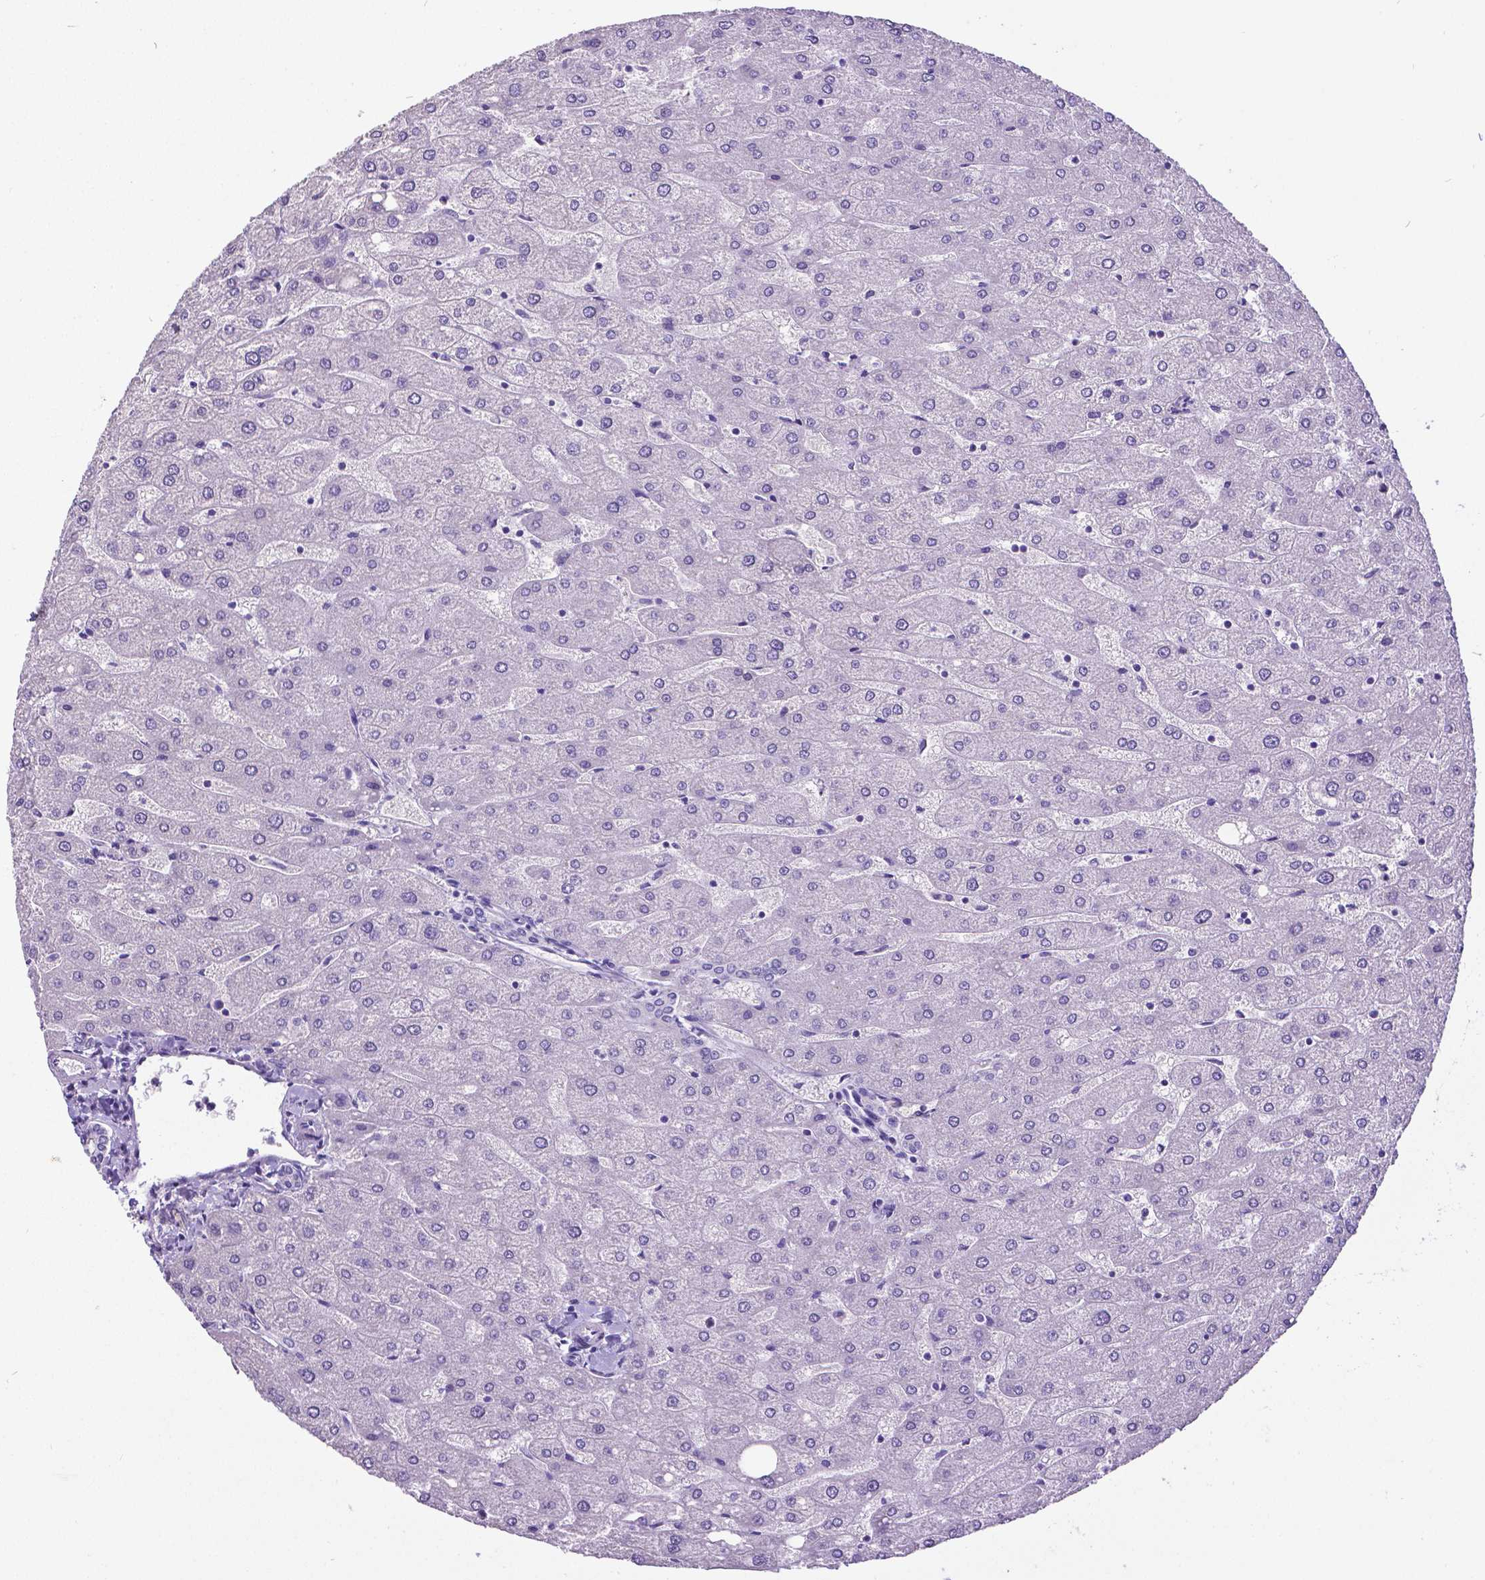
{"staining": {"intensity": "negative", "quantity": "none", "location": "none"}, "tissue": "liver", "cell_type": "Cholangiocytes", "image_type": "normal", "snomed": [{"axis": "morphology", "description": "Normal tissue, NOS"}, {"axis": "topography", "description": "Liver"}], "caption": "The image shows no significant expression in cholangiocytes of liver.", "gene": "SATB2", "patient": {"sex": "male", "age": 67}}